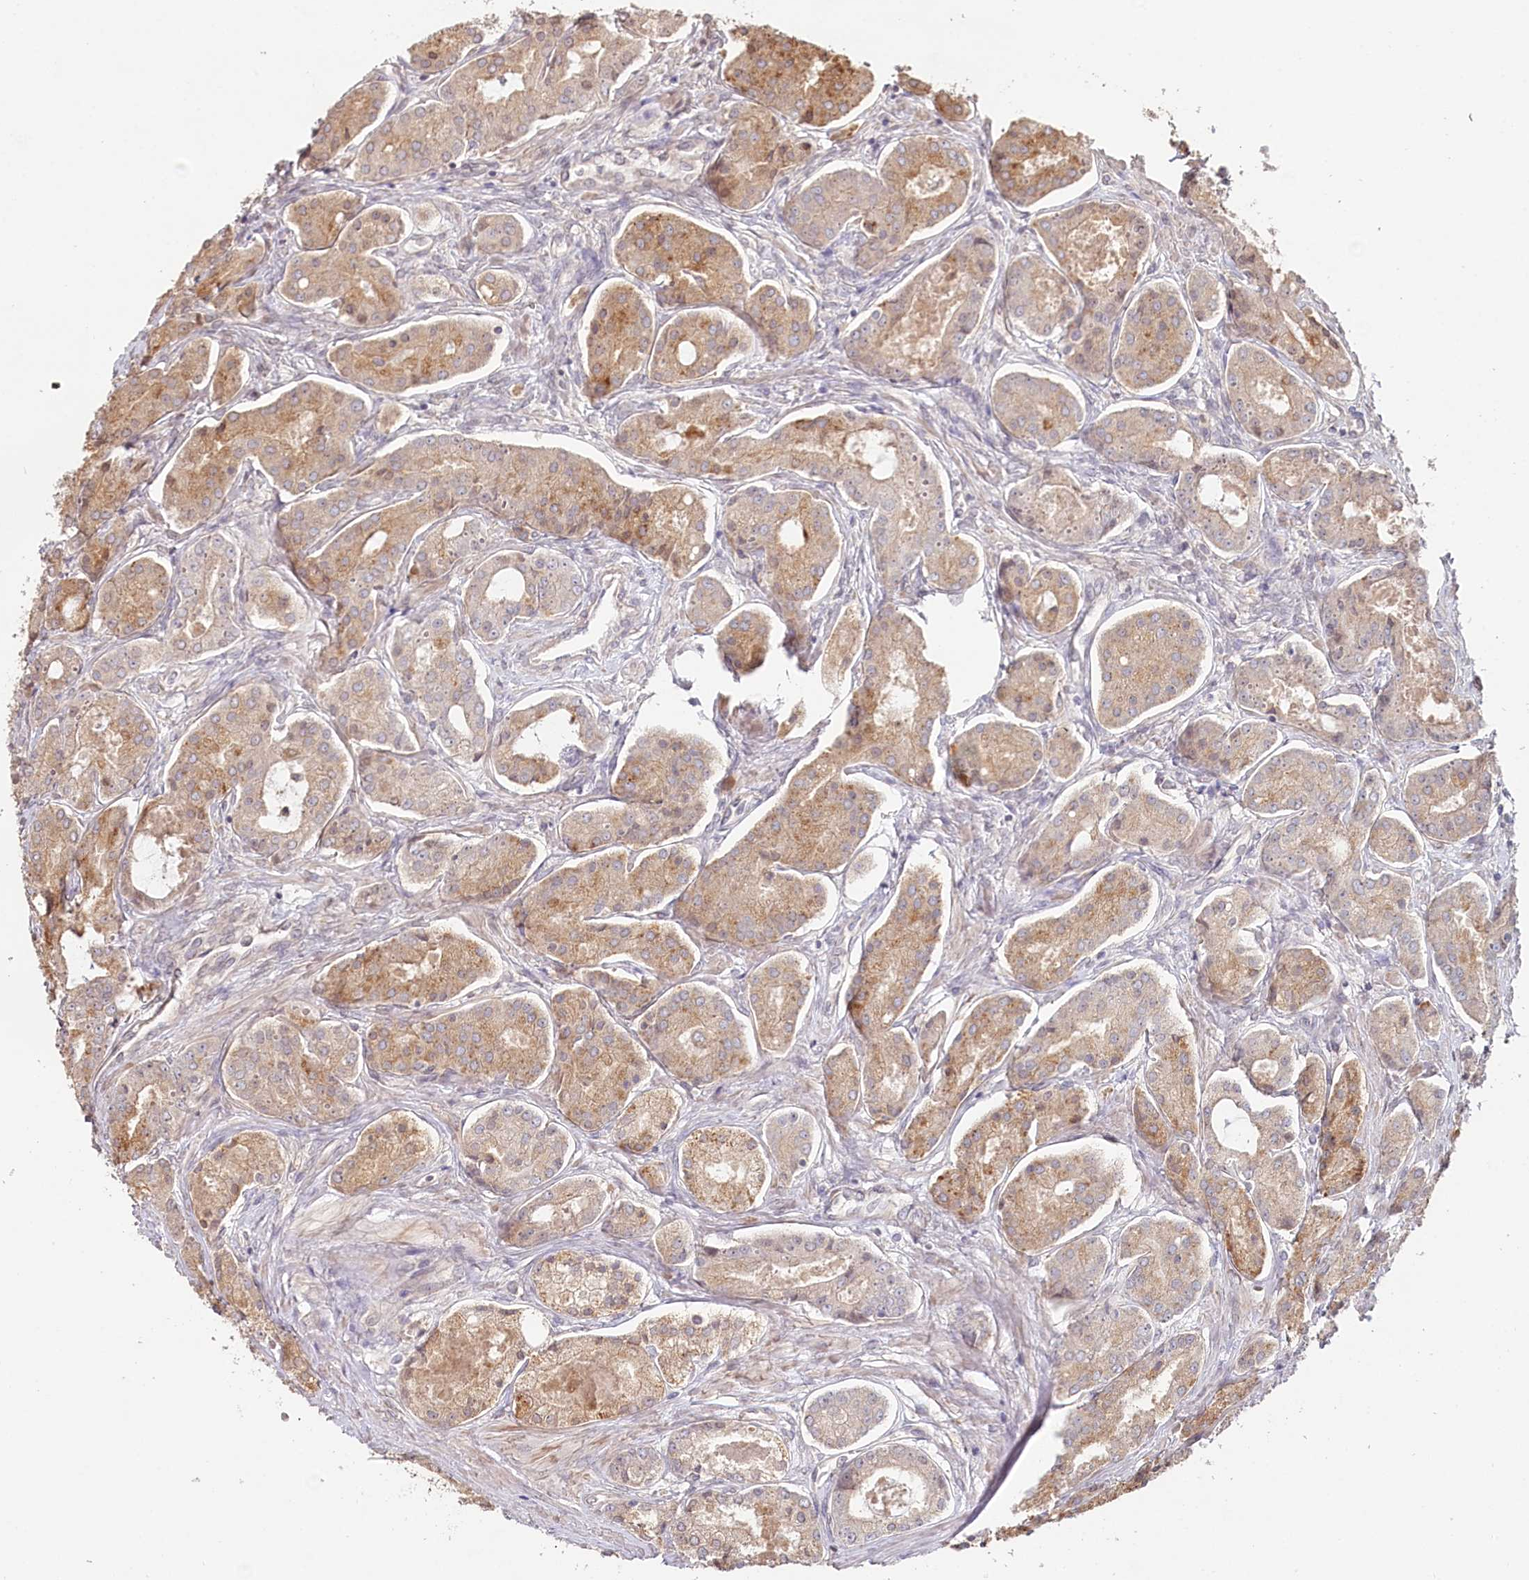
{"staining": {"intensity": "moderate", "quantity": ">75%", "location": "cytoplasmic/membranous"}, "tissue": "prostate cancer", "cell_type": "Tumor cells", "image_type": "cancer", "snomed": [{"axis": "morphology", "description": "Adenocarcinoma, Low grade"}, {"axis": "topography", "description": "Prostate"}], "caption": "The histopathology image displays a brown stain indicating the presence of a protein in the cytoplasmic/membranous of tumor cells in prostate cancer (adenocarcinoma (low-grade)).", "gene": "TCHP", "patient": {"sex": "male", "age": 68}}